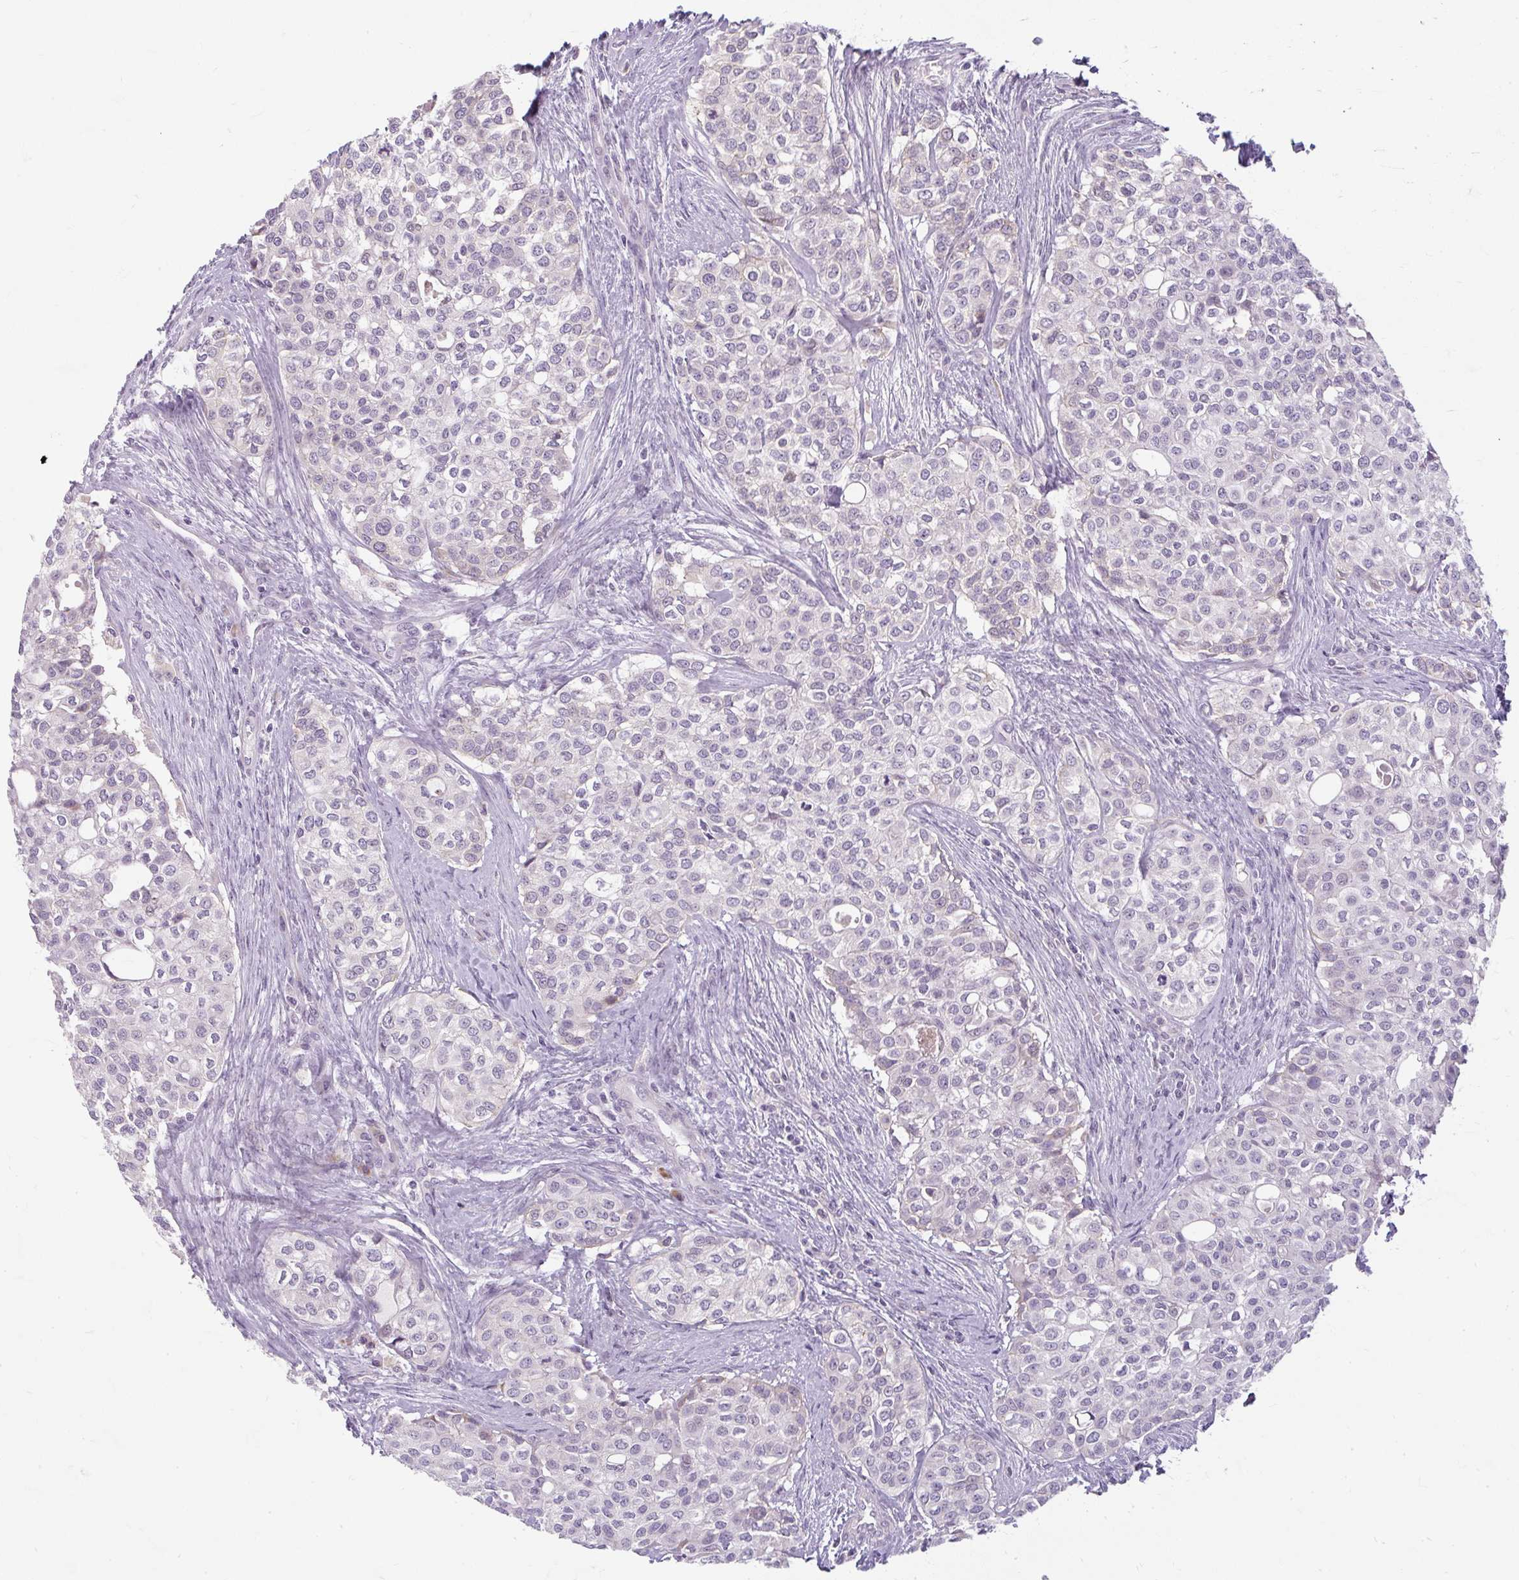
{"staining": {"intensity": "negative", "quantity": "none", "location": "none"}, "tissue": "head and neck cancer", "cell_type": "Tumor cells", "image_type": "cancer", "snomed": [{"axis": "morphology", "description": "Adenocarcinoma, NOS"}, {"axis": "topography", "description": "Head-Neck"}], "caption": "The immunohistochemistry photomicrograph has no significant positivity in tumor cells of head and neck adenocarcinoma tissue.", "gene": "ZFYVE26", "patient": {"sex": "male", "age": 81}}